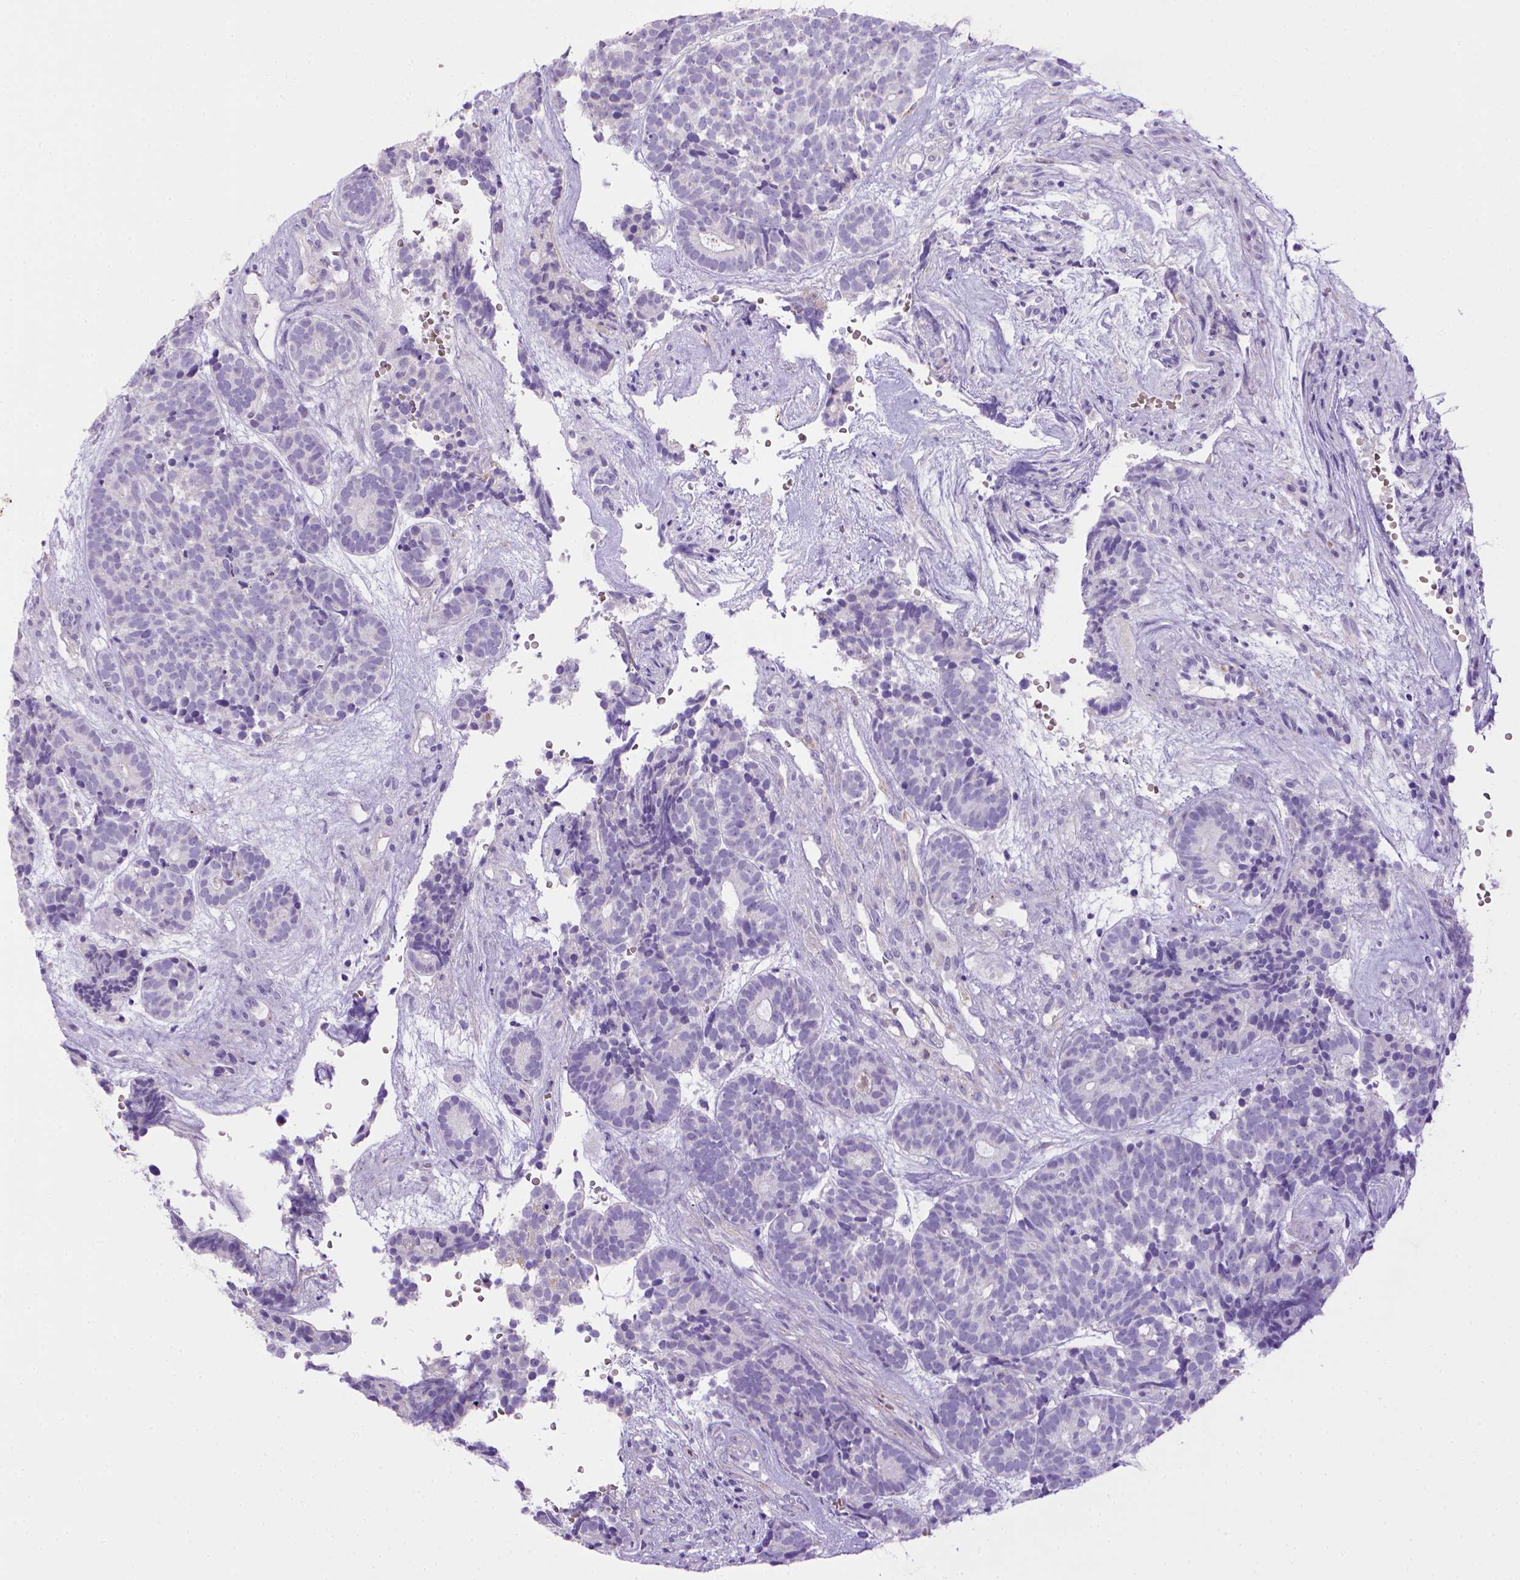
{"staining": {"intensity": "negative", "quantity": "none", "location": "none"}, "tissue": "head and neck cancer", "cell_type": "Tumor cells", "image_type": "cancer", "snomed": [{"axis": "morphology", "description": "Adenocarcinoma, NOS"}, {"axis": "topography", "description": "Head-Neck"}], "caption": "Immunohistochemistry micrograph of neoplastic tissue: head and neck adenocarcinoma stained with DAB (3,3'-diaminobenzidine) shows no significant protein staining in tumor cells. (Brightfield microscopy of DAB (3,3'-diaminobenzidine) immunohistochemistry (IHC) at high magnification).", "gene": "BAAT", "patient": {"sex": "female", "age": 81}}